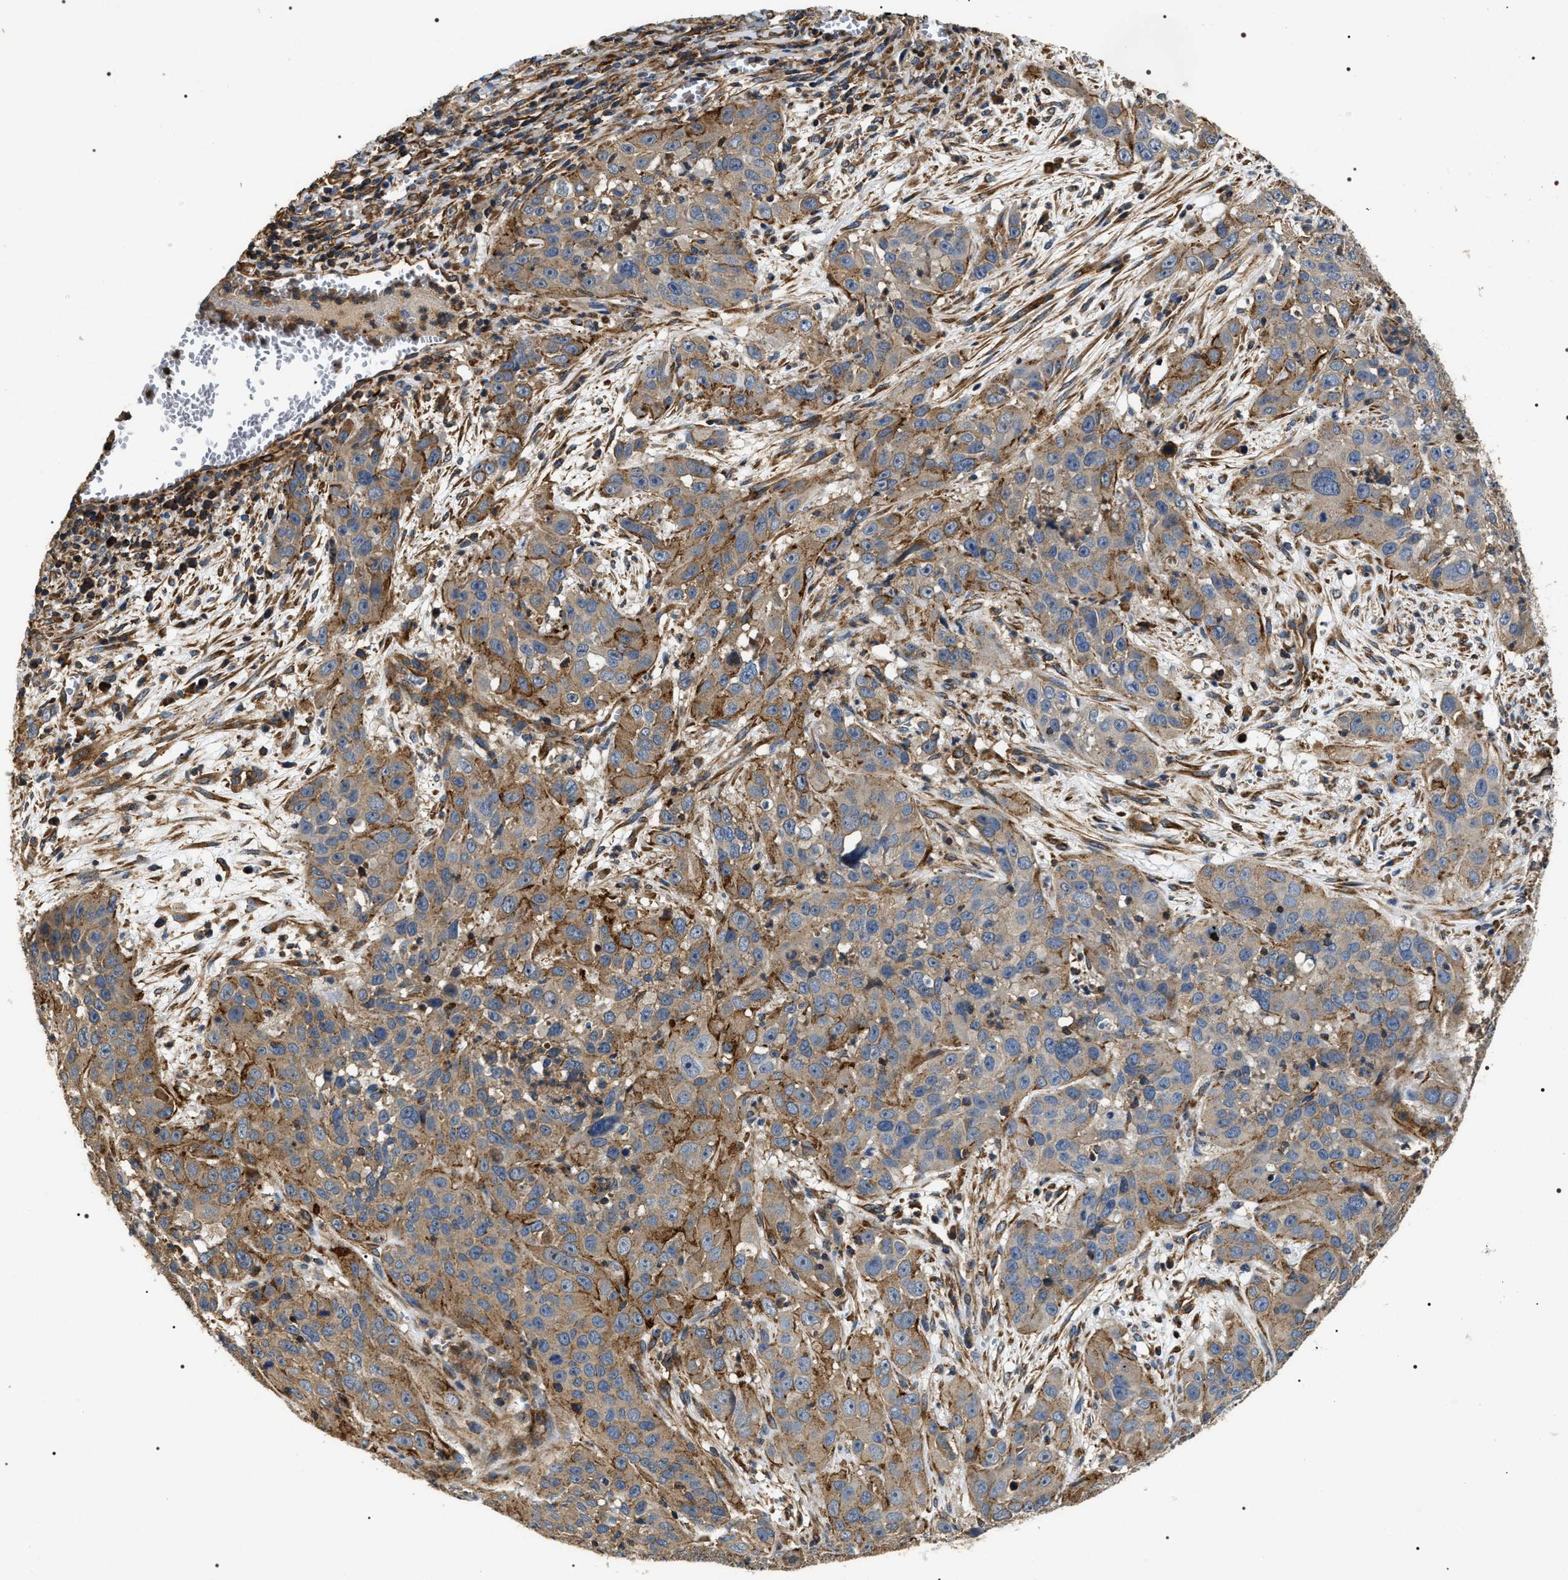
{"staining": {"intensity": "weak", "quantity": ">75%", "location": "cytoplasmic/membranous"}, "tissue": "cervical cancer", "cell_type": "Tumor cells", "image_type": "cancer", "snomed": [{"axis": "morphology", "description": "Squamous cell carcinoma, NOS"}, {"axis": "topography", "description": "Cervix"}], "caption": "Brown immunohistochemical staining in human cervical squamous cell carcinoma shows weak cytoplasmic/membranous staining in about >75% of tumor cells.", "gene": "ZC3HAV1L", "patient": {"sex": "female", "age": 32}}